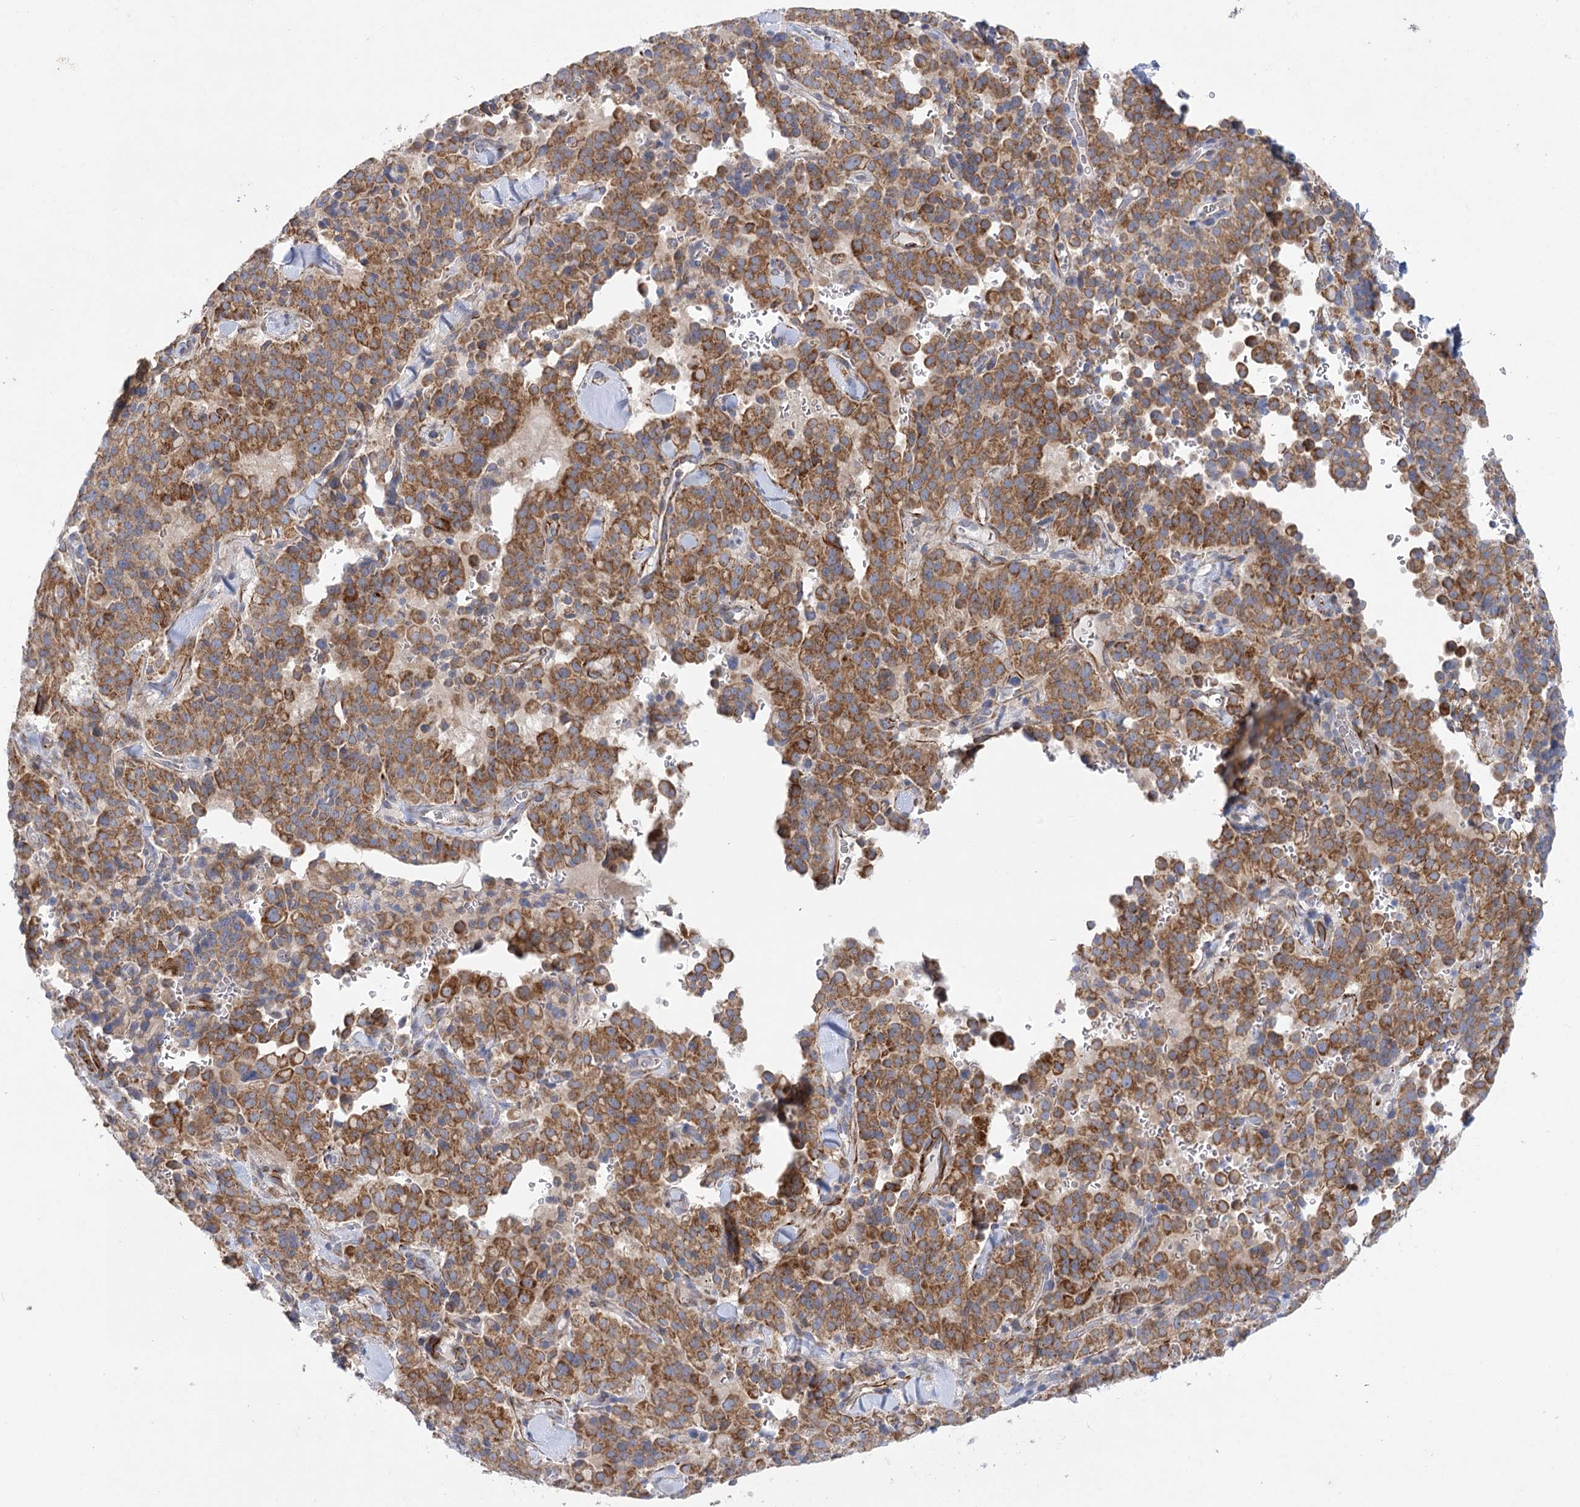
{"staining": {"intensity": "moderate", "quantity": ">75%", "location": "cytoplasmic/membranous"}, "tissue": "pancreatic cancer", "cell_type": "Tumor cells", "image_type": "cancer", "snomed": [{"axis": "morphology", "description": "Adenocarcinoma, NOS"}, {"axis": "topography", "description": "Pancreas"}], "caption": "Immunohistochemical staining of pancreatic adenocarcinoma shows medium levels of moderate cytoplasmic/membranous protein expression in about >75% of tumor cells. (IHC, brightfield microscopy, high magnification).", "gene": "DHTKD1", "patient": {"sex": "male", "age": 65}}